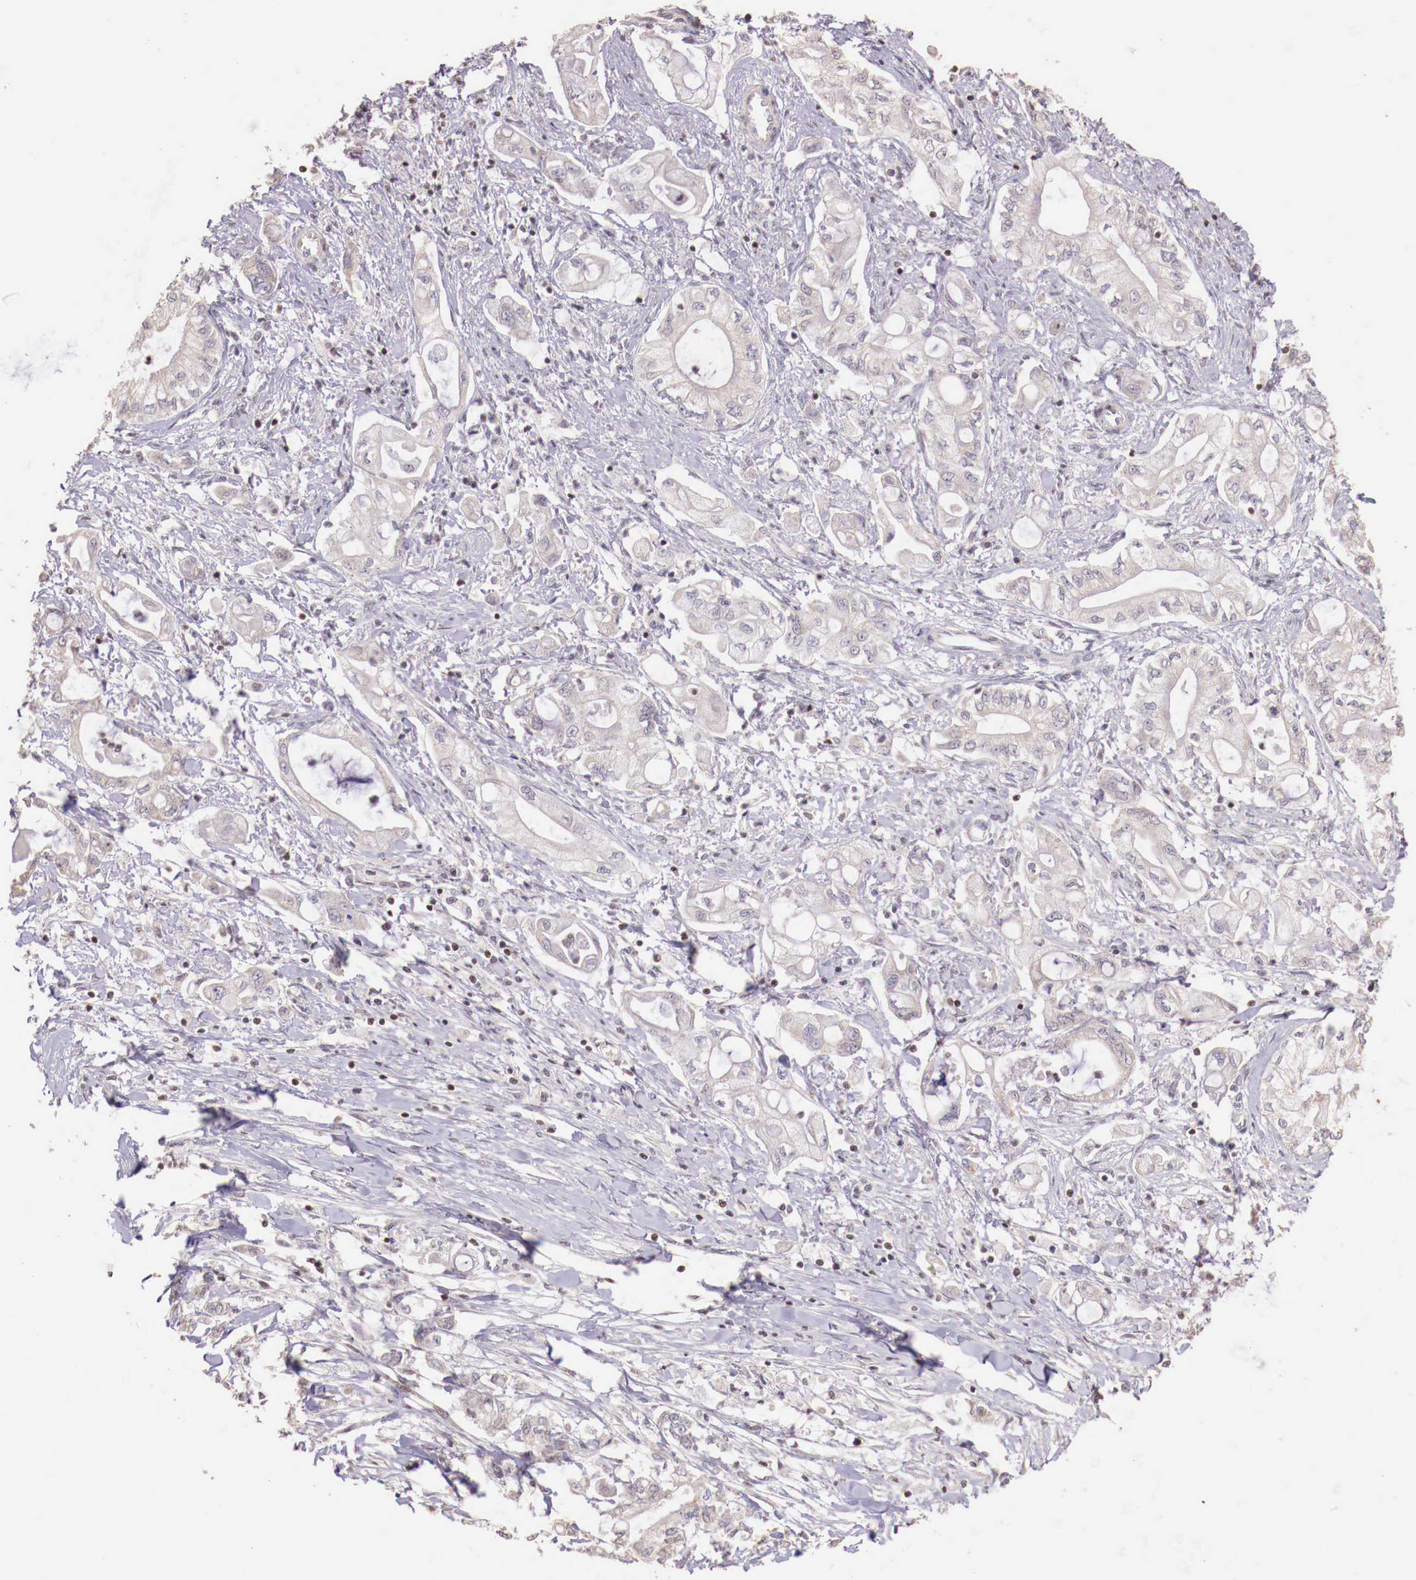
{"staining": {"intensity": "negative", "quantity": "none", "location": "none"}, "tissue": "pancreatic cancer", "cell_type": "Tumor cells", "image_type": "cancer", "snomed": [{"axis": "morphology", "description": "Adenocarcinoma, NOS"}, {"axis": "topography", "description": "Pancreas"}], "caption": "An image of human pancreatic cancer (adenocarcinoma) is negative for staining in tumor cells. Nuclei are stained in blue.", "gene": "SP1", "patient": {"sex": "male", "age": 79}}